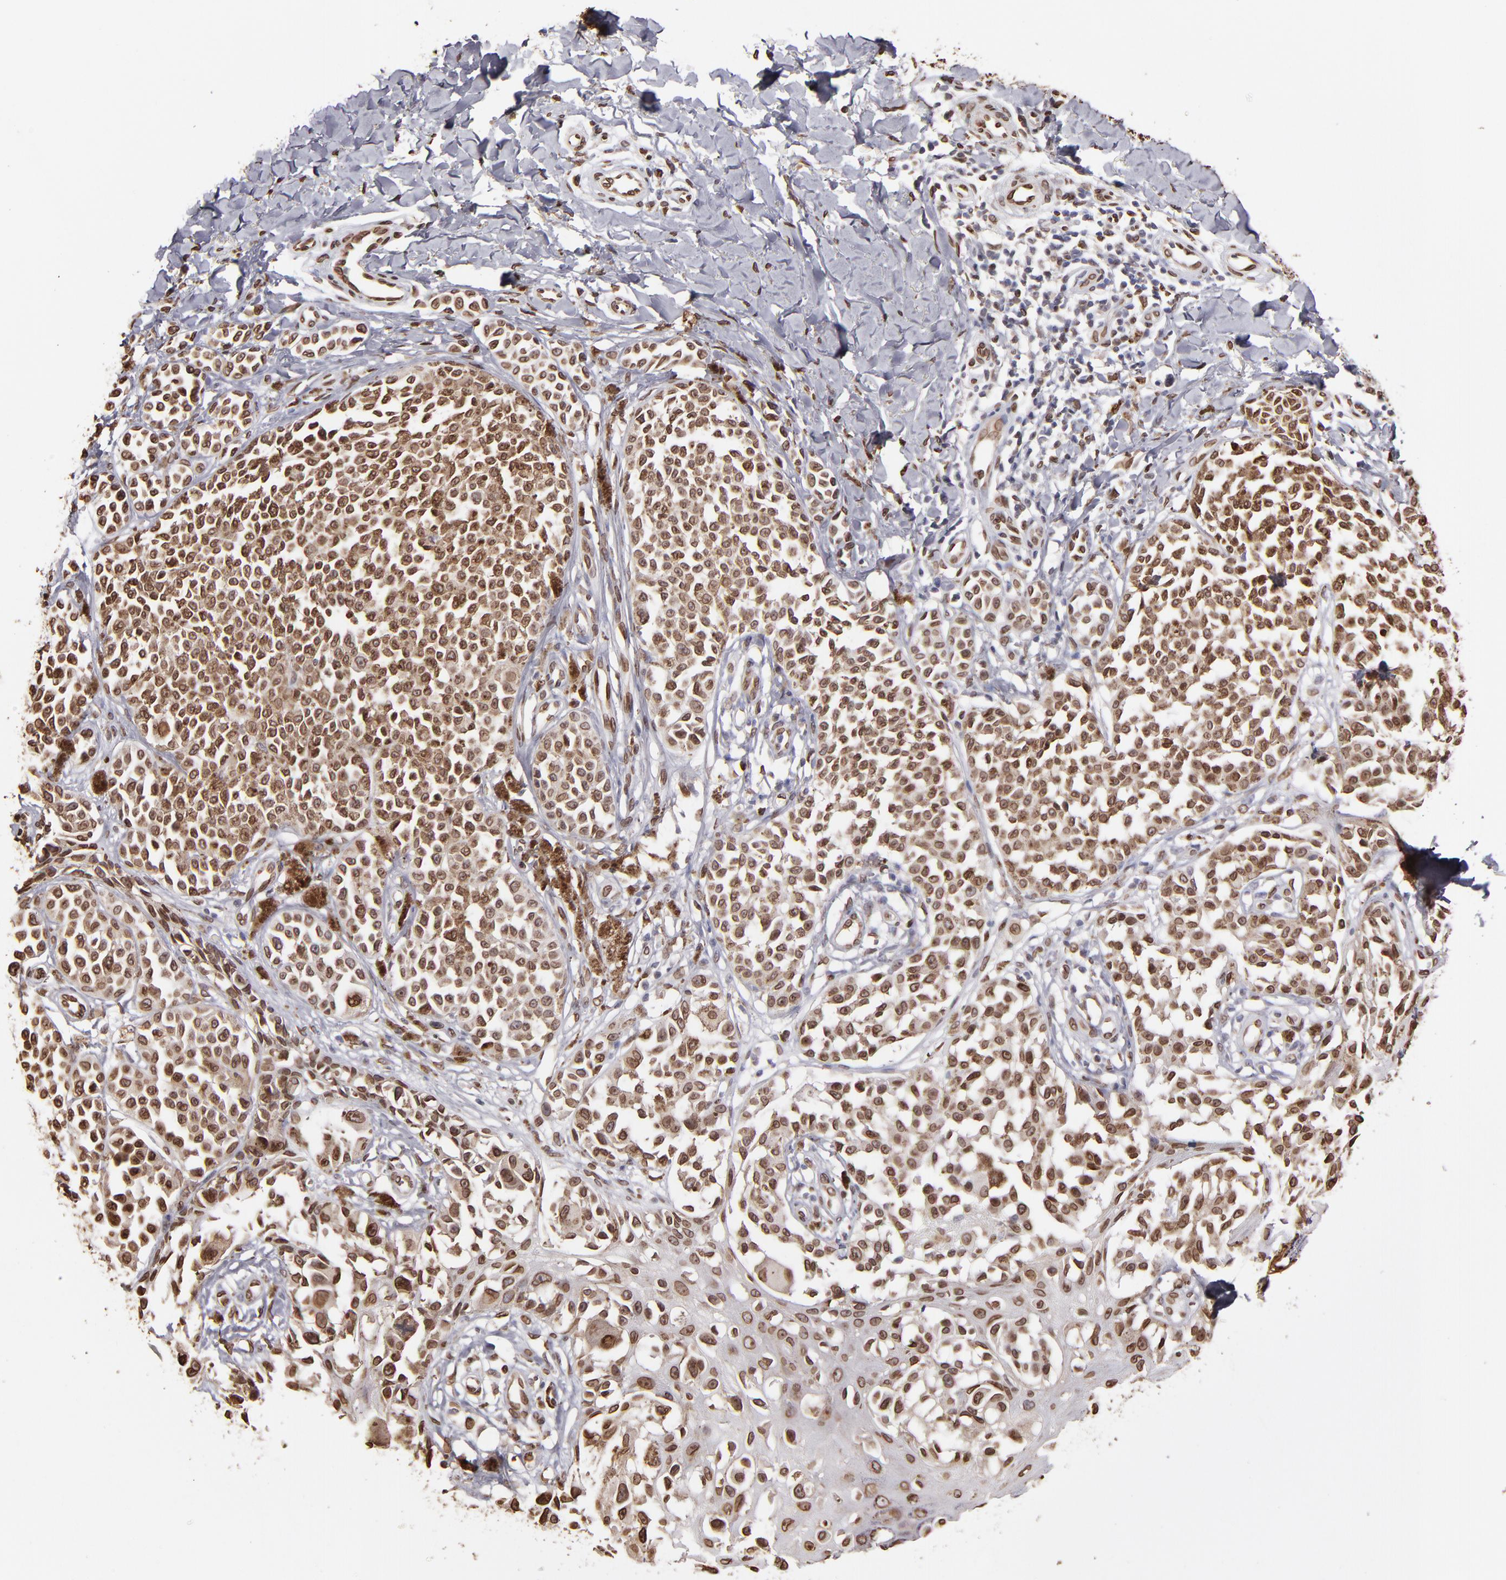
{"staining": {"intensity": "moderate", "quantity": ">75%", "location": "cytoplasmic/membranous,nuclear"}, "tissue": "melanoma", "cell_type": "Tumor cells", "image_type": "cancer", "snomed": [{"axis": "morphology", "description": "Malignant melanoma, NOS"}, {"axis": "topography", "description": "Skin"}], "caption": "Malignant melanoma stained with IHC exhibits moderate cytoplasmic/membranous and nuclear staining in about >75% of tumor cells. The protein of interest is shown in brown color, while the nuclei are stained blue.", "gene": "PUM3", "patient": {"sex": "female", "age": 38}}